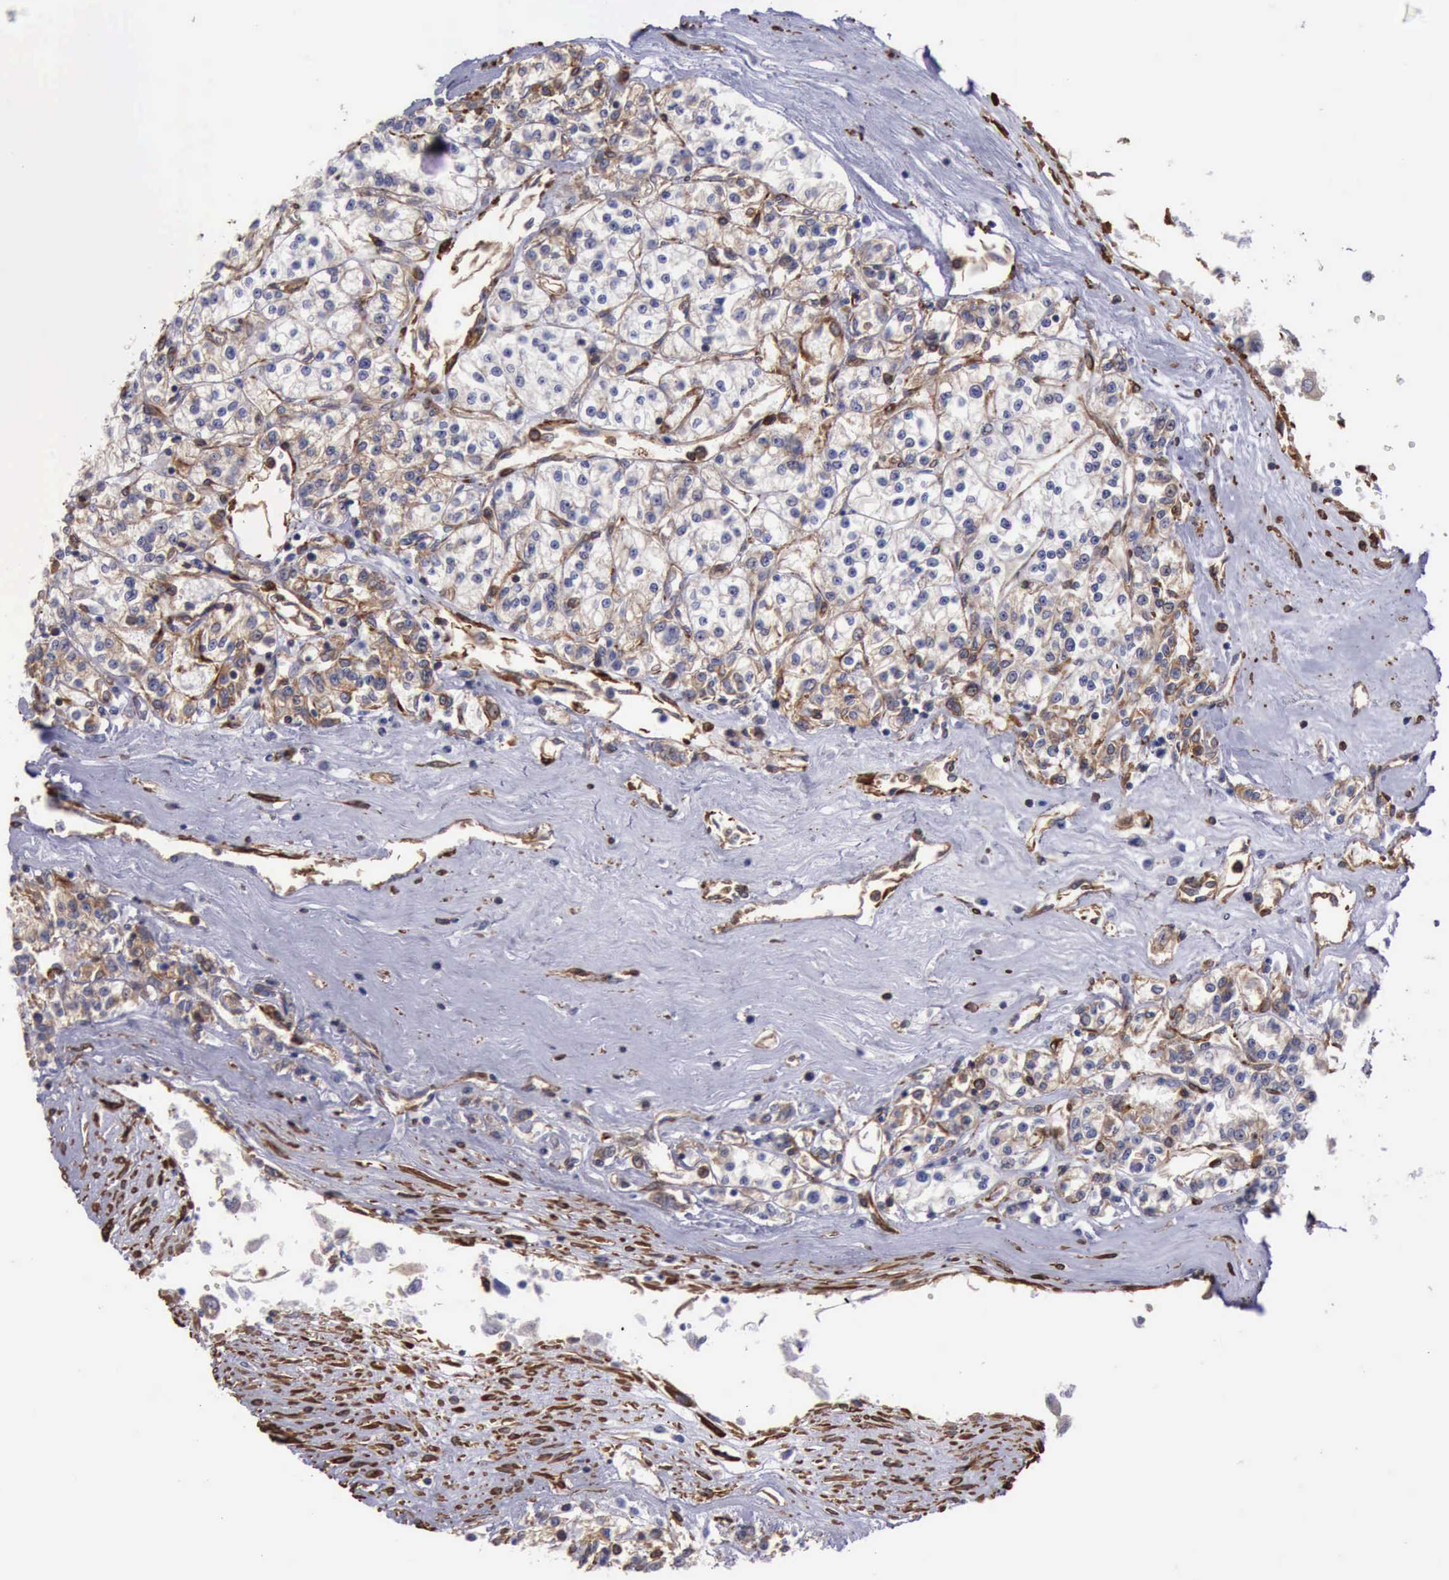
{"staining": {"intensity": "weak", "quantity": "<25%", "location": "cytoplasmic/membranous"}, "tissue": "renal cancer", "cell_type": "Tumor cells", "image_type": "cancer", "snomed": [{"axis": "morphology", "description": "Adenocarcinoma, NOS"}, {"axis": "topography", "description": "Kidney"}], "caption": "Protein analysis of renal cancer (adenocarcinoma) shows no significant expression in tumor cells.", "gene": "FLNA", "patient": {"sex": "female", "age": 76}}